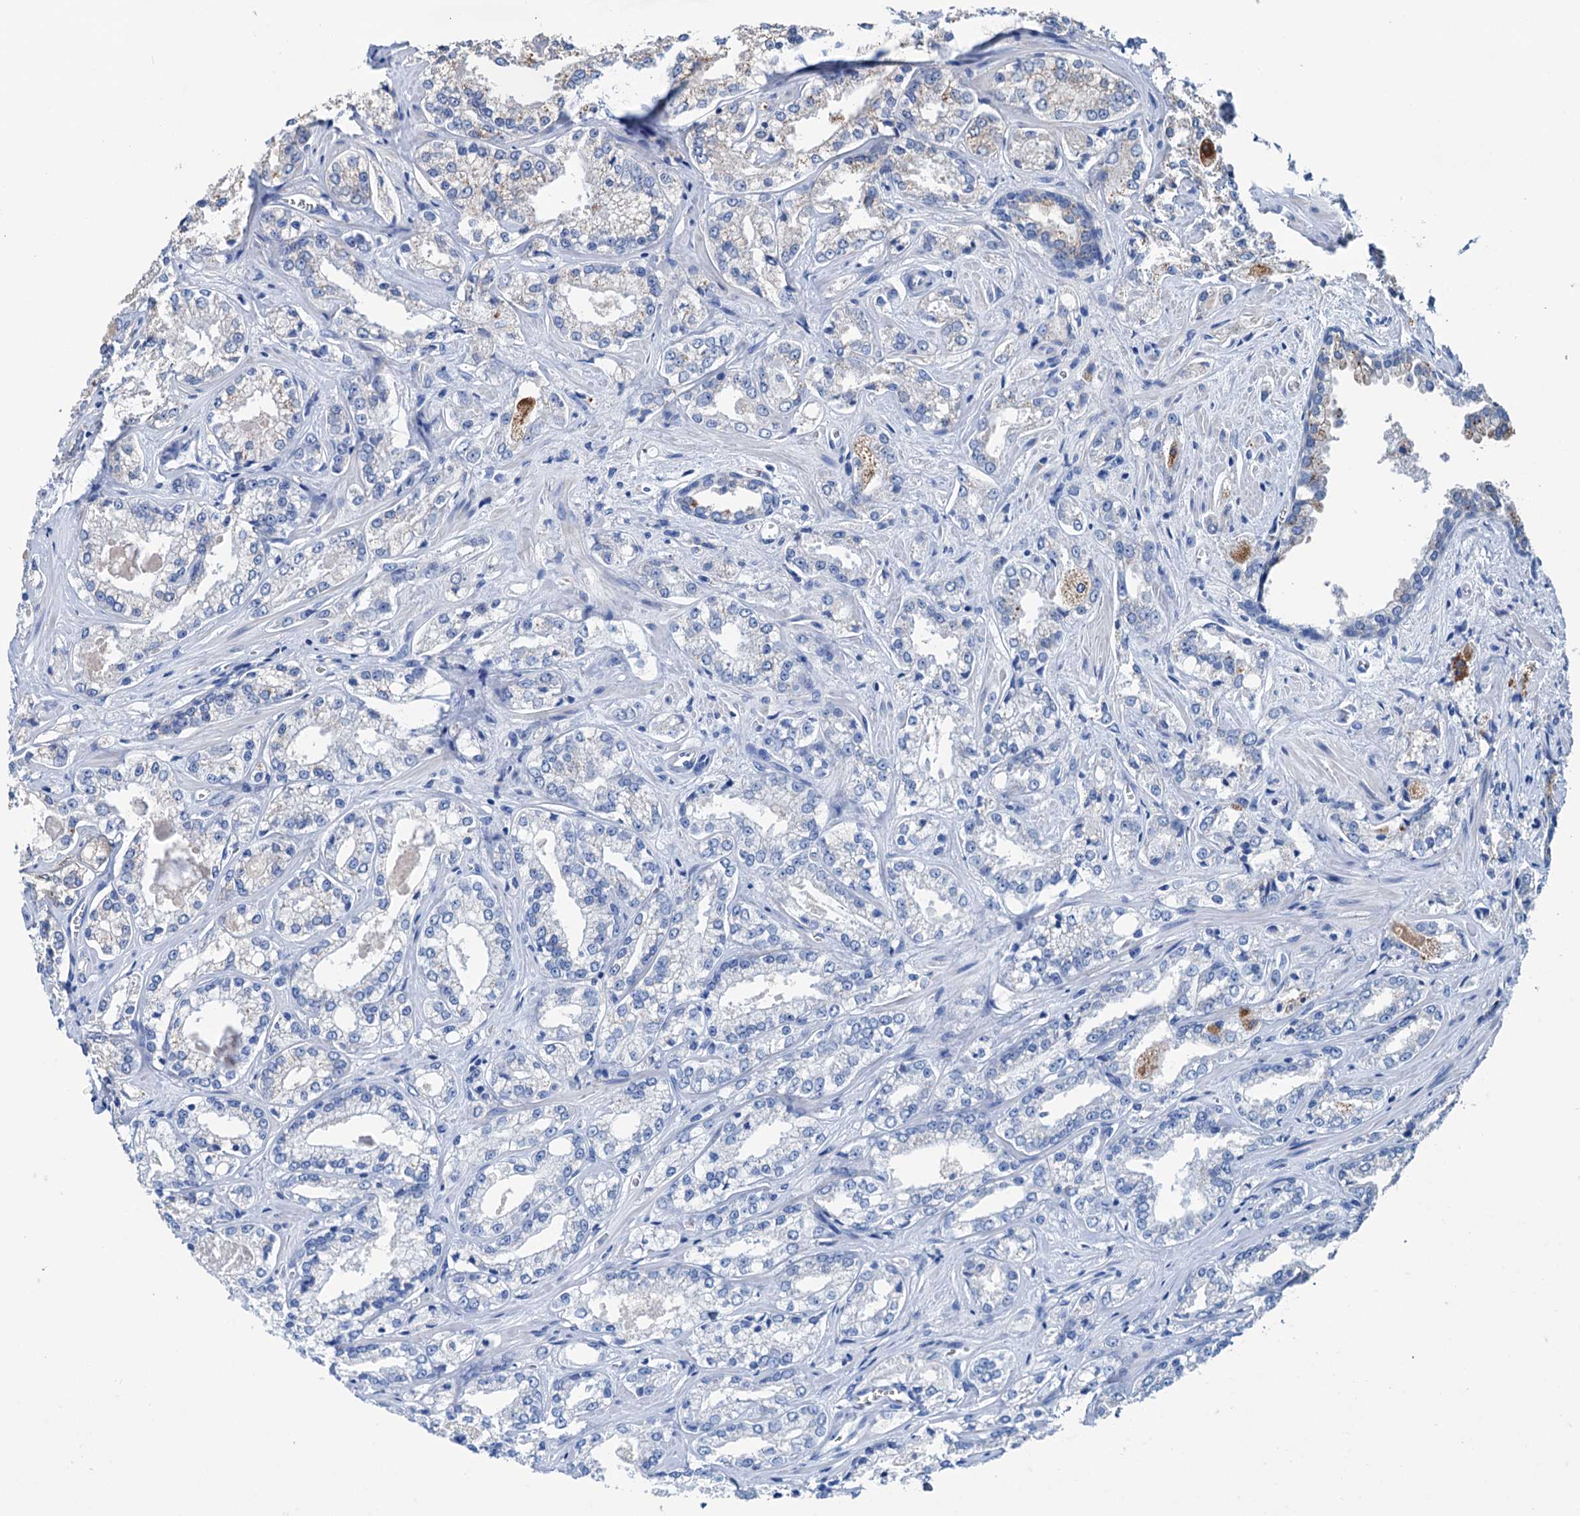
{"staining": {"intensity": "weak", "quantity": "<25%", "location": "cytoplasmic/membranous"}, "tissue": "prostate cancer", "cell_type": "Tumor cells", "image_type": "cancer", "snomed": [{"axis": "morphology", "description": "Adenocarcinoma, Low grade"}, {"axis": "topography", "description": "Prostate"}], "caption": "An image of prostate cancer stained for a protein exhibits no brown staining in tumor cells. (Immunohistochemistry, brightfield microscopy, high magnification).", "gene": "KNDC1", "patient": {"sex": "male", "age": 47}}